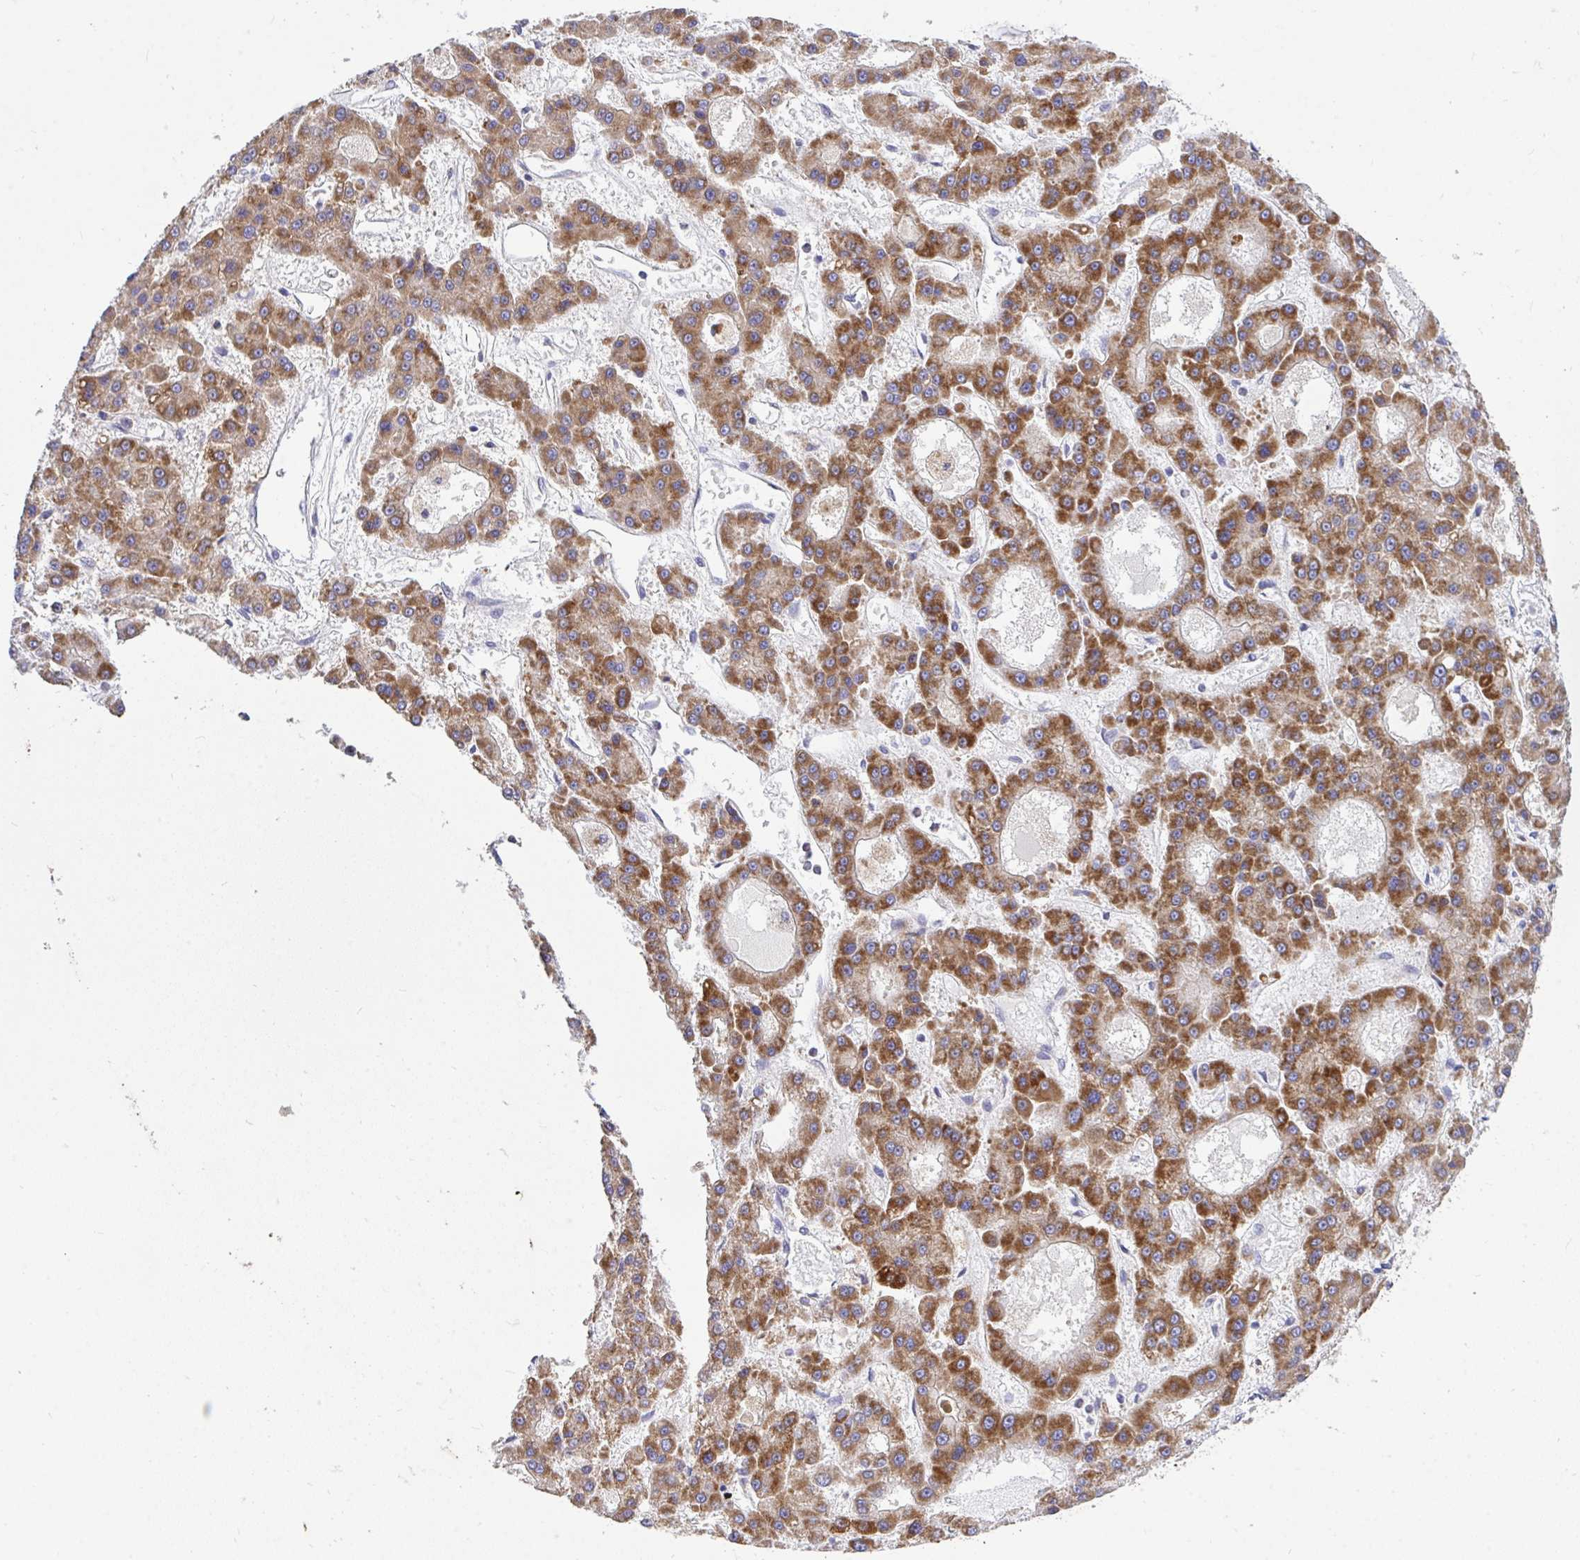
{"staining": {"intensity": "strong", "quantity": ">75%", "location": "cytoplasmic/membranous"}, "tissue": "liver cancer", "cell_type": "Tumor cells", "image_type": "cancer", "snomed": [{"axis": "morphology", "description": "Carcinoma, Hepatocellular, NOS"}, {"axis": "topography", "description": "Liver"}], "caption": "Liver cancer stained with DAB IHC reveals high levels of strong cytoplasmic/membranous staining in about >75% of tumor cells.", "gene": "MPC2", "patient": {"sex": "male", "age": 70}}